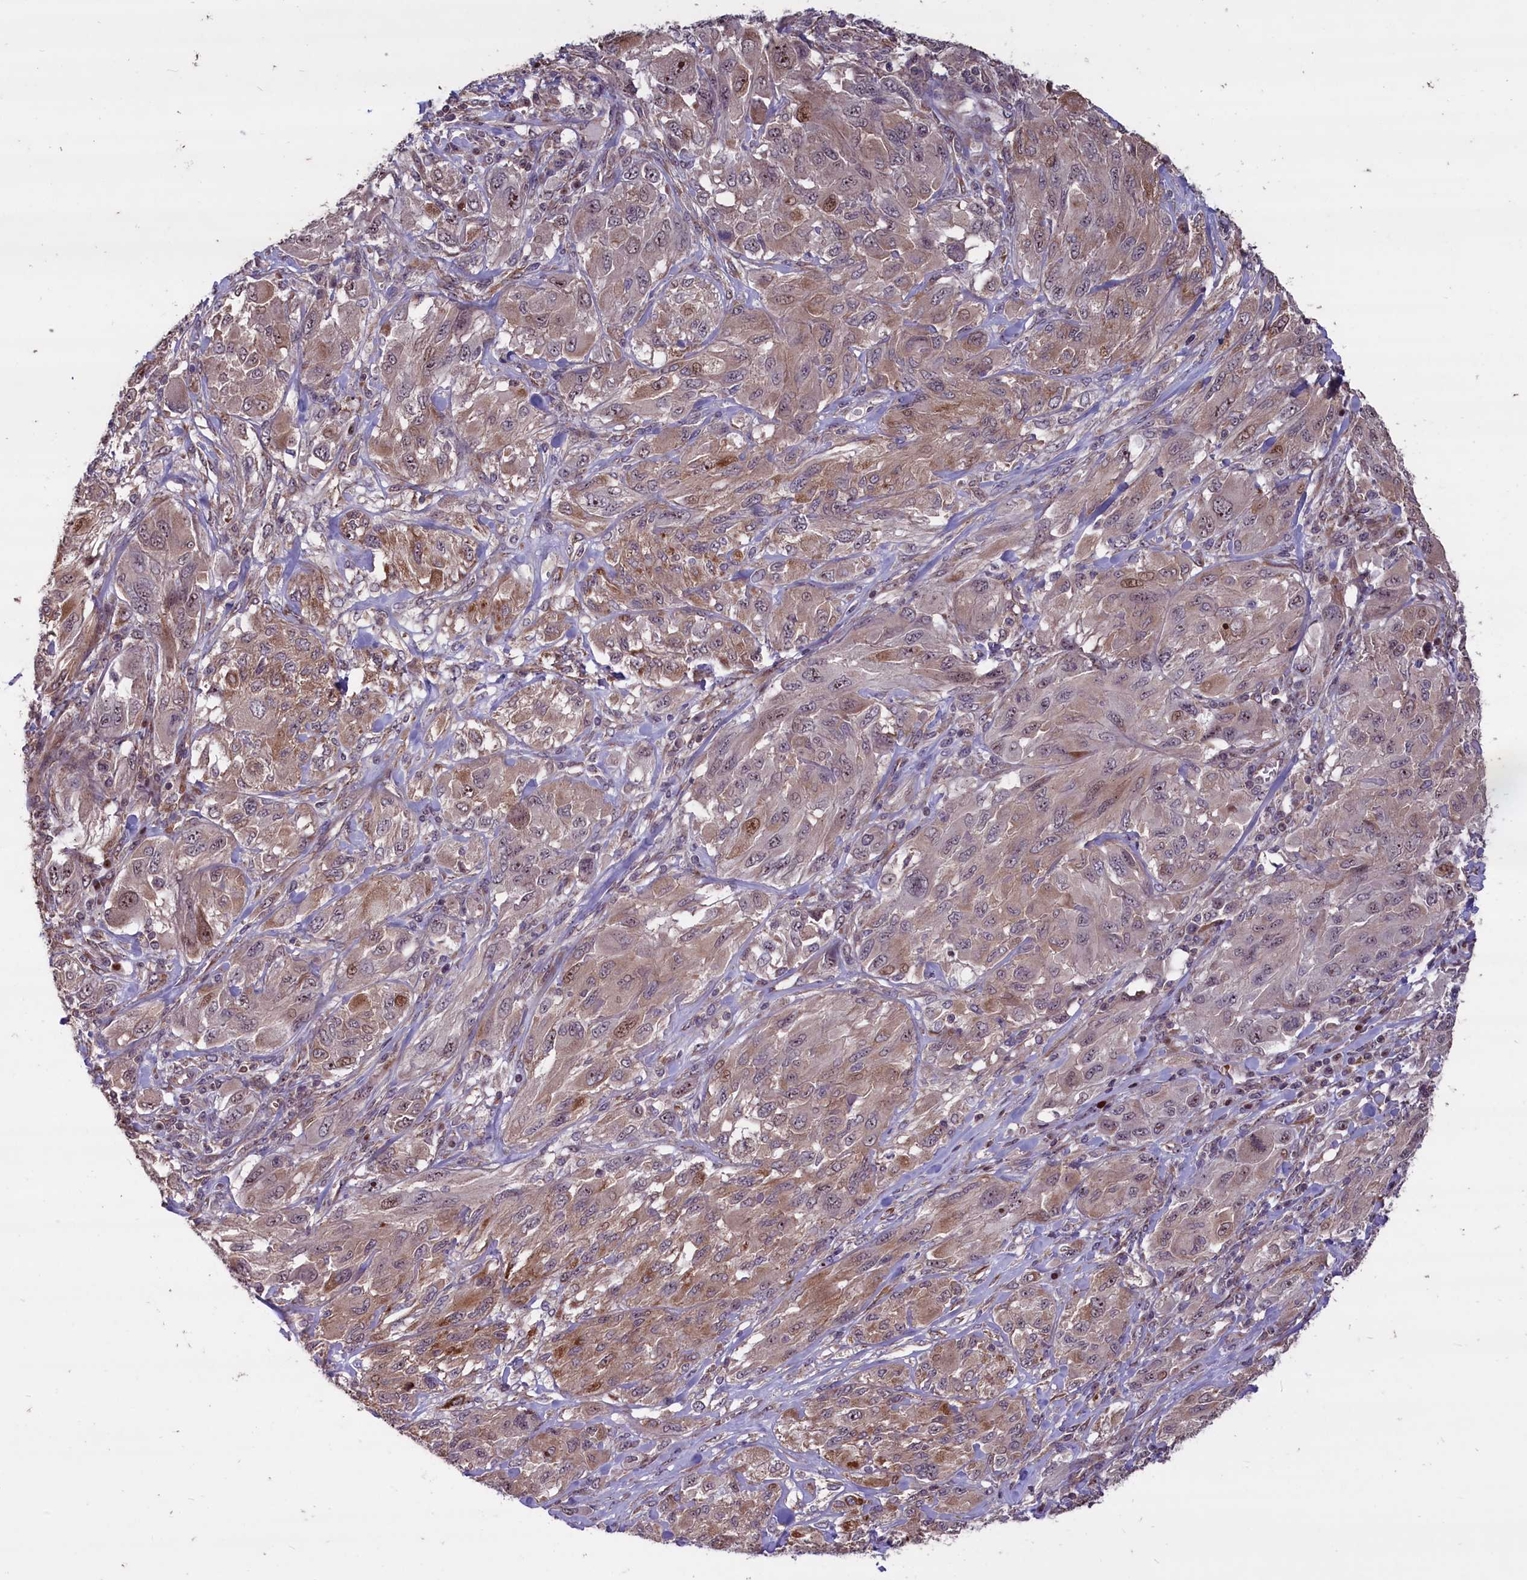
{"staining": {"intensity": "moderate", "quantity": "25%-75%", "location": "cytoplasmic/membranous,nuclear"}, "tissue": "melanoma", "cell_type": "Tumor cells", "image_type": "cancer", "snomed": [{"axis": "morphology", "description": "Malignant melanoma, NOS"}, {"axis": "topography", "description": "Skin"}], "caption": "Malignant melanoma stained with immunohistochemistry (IHC) reveals moderate cytoplasmic/membranous and nuclear staining in approximately 25%-75% of tumor cells.", "gene": "SHFL", "patient": {"sex": "female", "age": 91}}